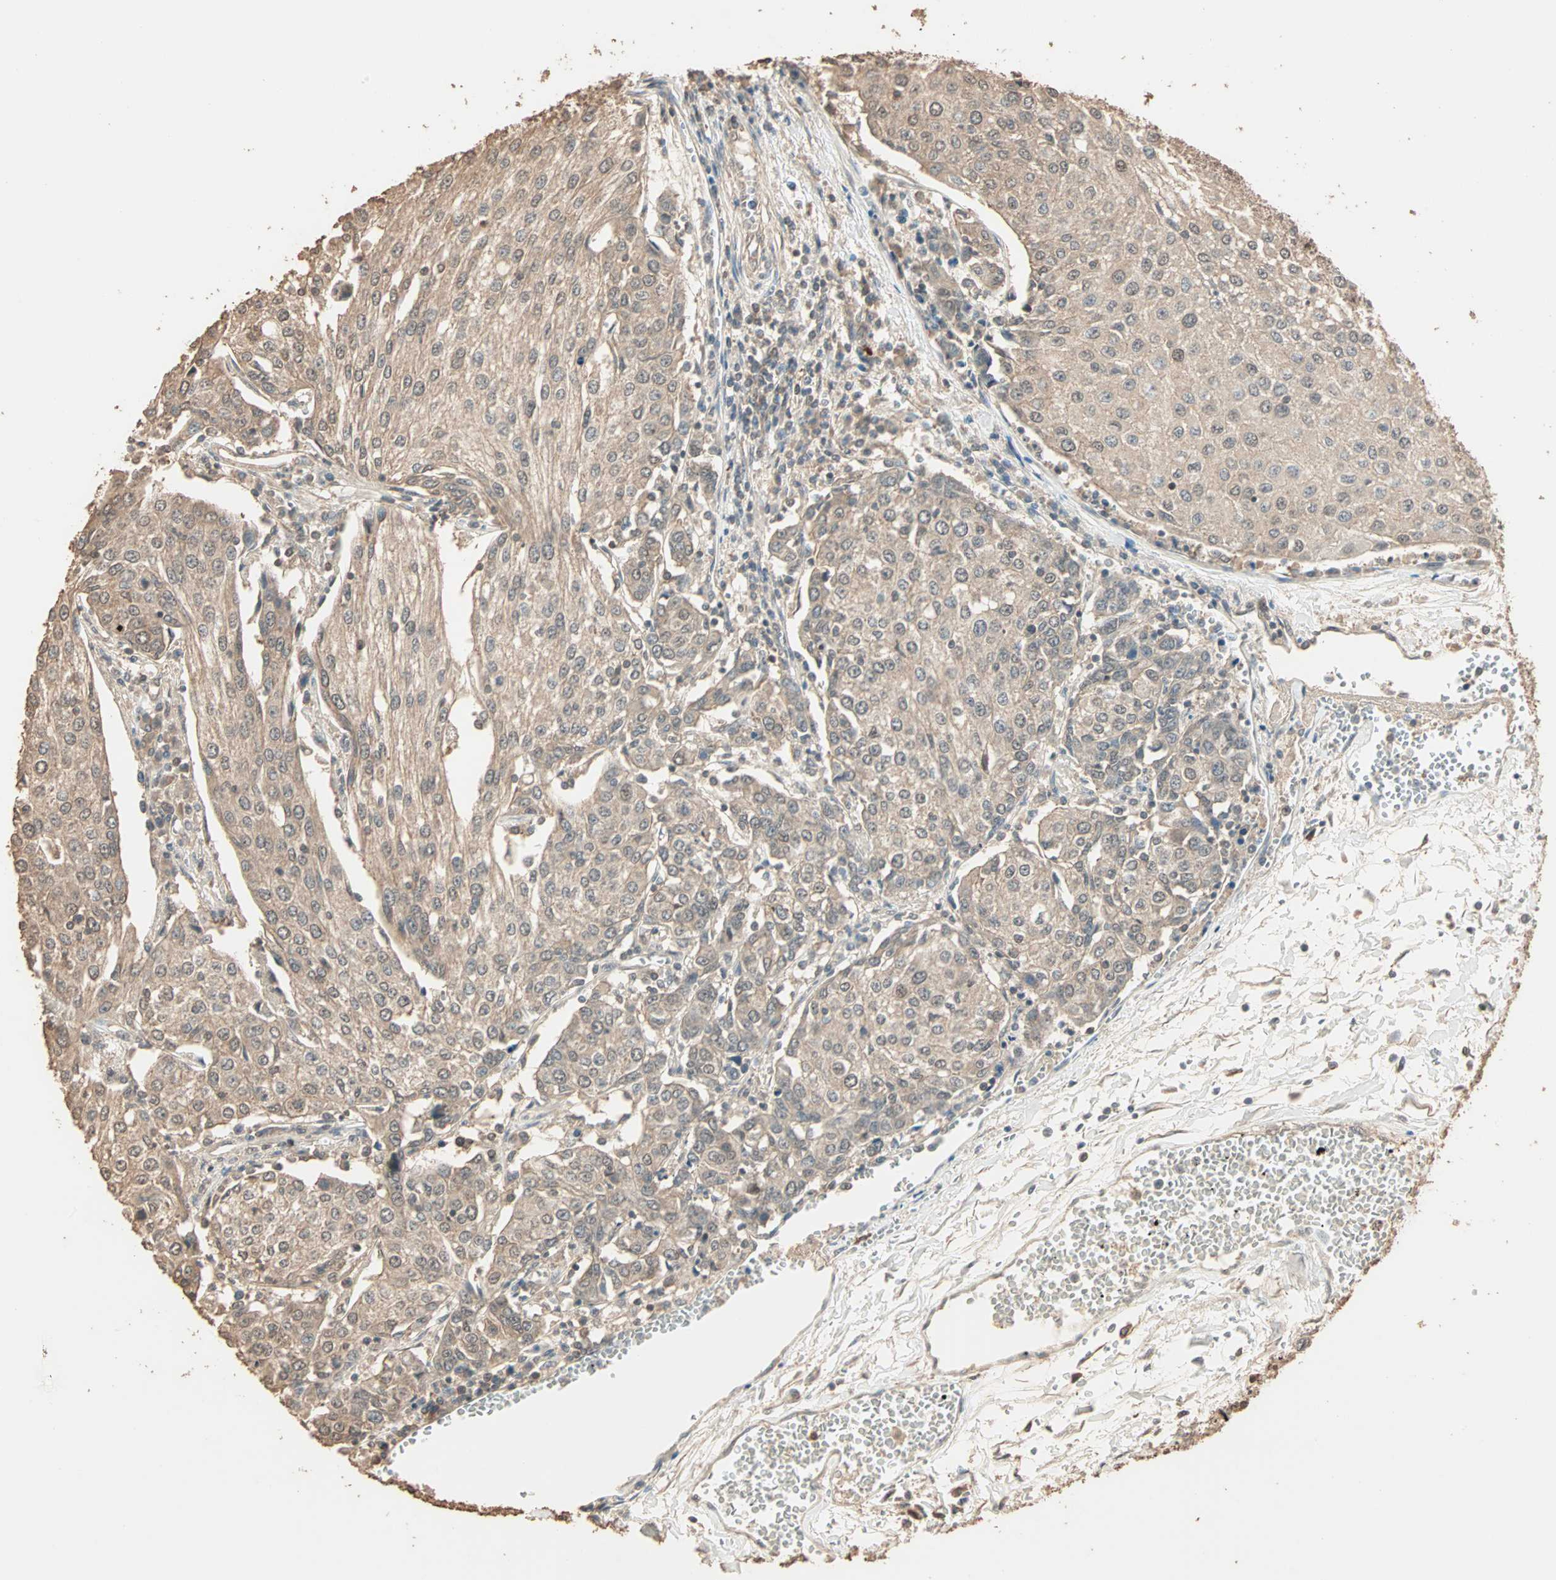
{"staining": {"intensity": "moderate", "quantity": ">75%", "location": "cytoplasmic/membranous,nuclear"}, "tissue": "urothelial cancer", "cell_type": "Tumor cells", "image_type": "cancer", "snomed": [{"axis": "morphology", "description": "Urothelial carcinoma, High grade"}, {"axis": "topography", "description": "Urinary bladder"}], "caption": "Immunohistochemistry histopathology image of neoplastic tissue: human urothelial carcinoma (high-grade) stained using immunohistochemistry (IHC) displays medium levels of moderate protein expression localized specifically in the cytoplasmic/membranous and nuclear of tumor cells, appearing as a cytoplasmic/membranous and nuclear brown color.", "gene": "ZBTB33", "patient": {"sex": "female", "age": 85}}